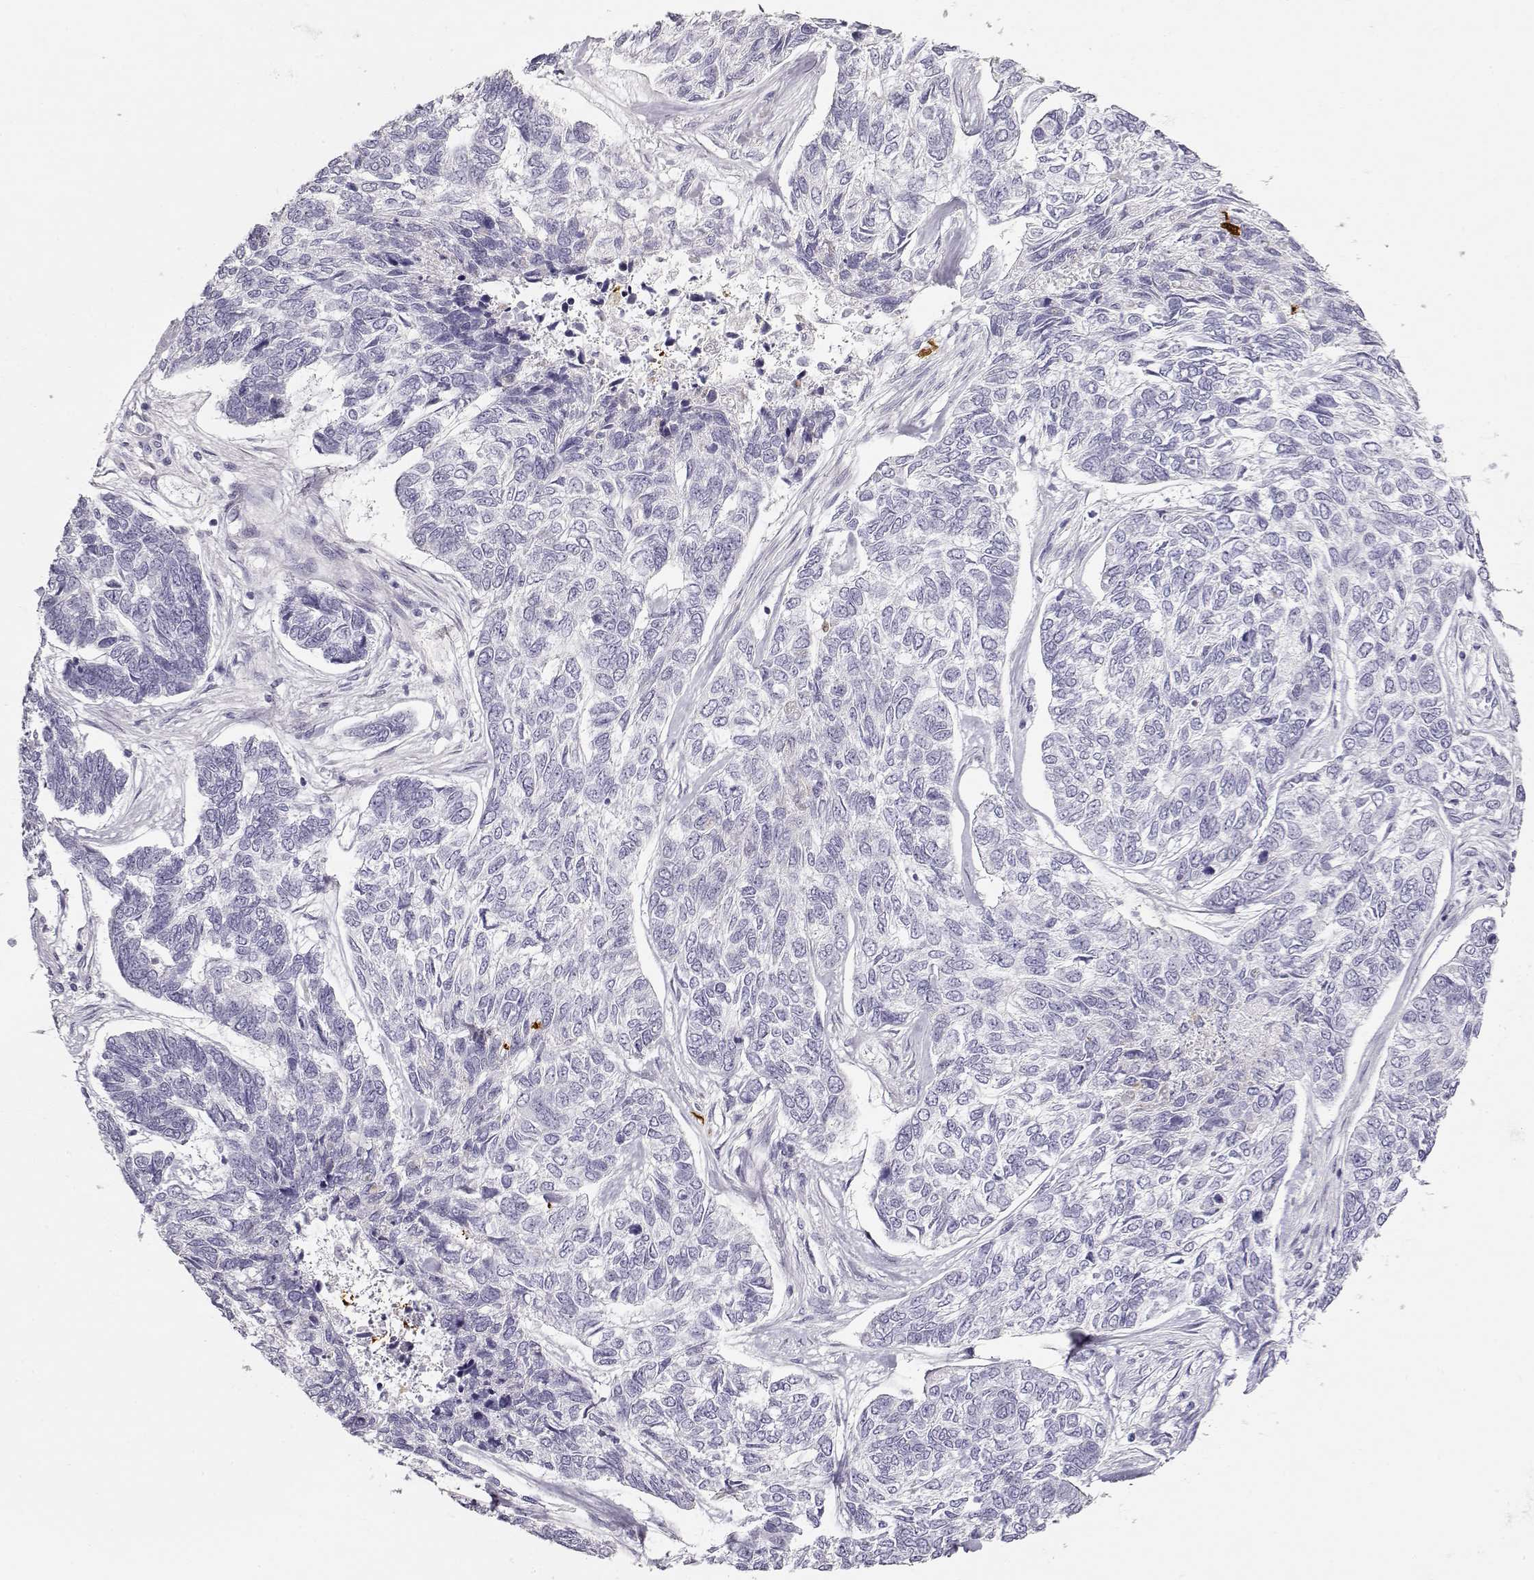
{"staining": {"intensity": "negative", "quantity": "none", "location": "none"}, "tissue": "skin cancer", "cell_type": "Tumor cells", "image_type": "cancer", "snomed": [{"axis": "morphology", "description": "Basal cell carcinoma"}, {"axis": "topography", "description": "Skin"}], "caption": "This is a histopathology image of IHC staining of skin cancer (basal cell carcinoma), which shows no staining in tumor cells. (Brightfield microscopy of DAB immunohistochemistry at high magnification).", "gene": "S100B", "patient": {"sex": "female", "age": 65}}